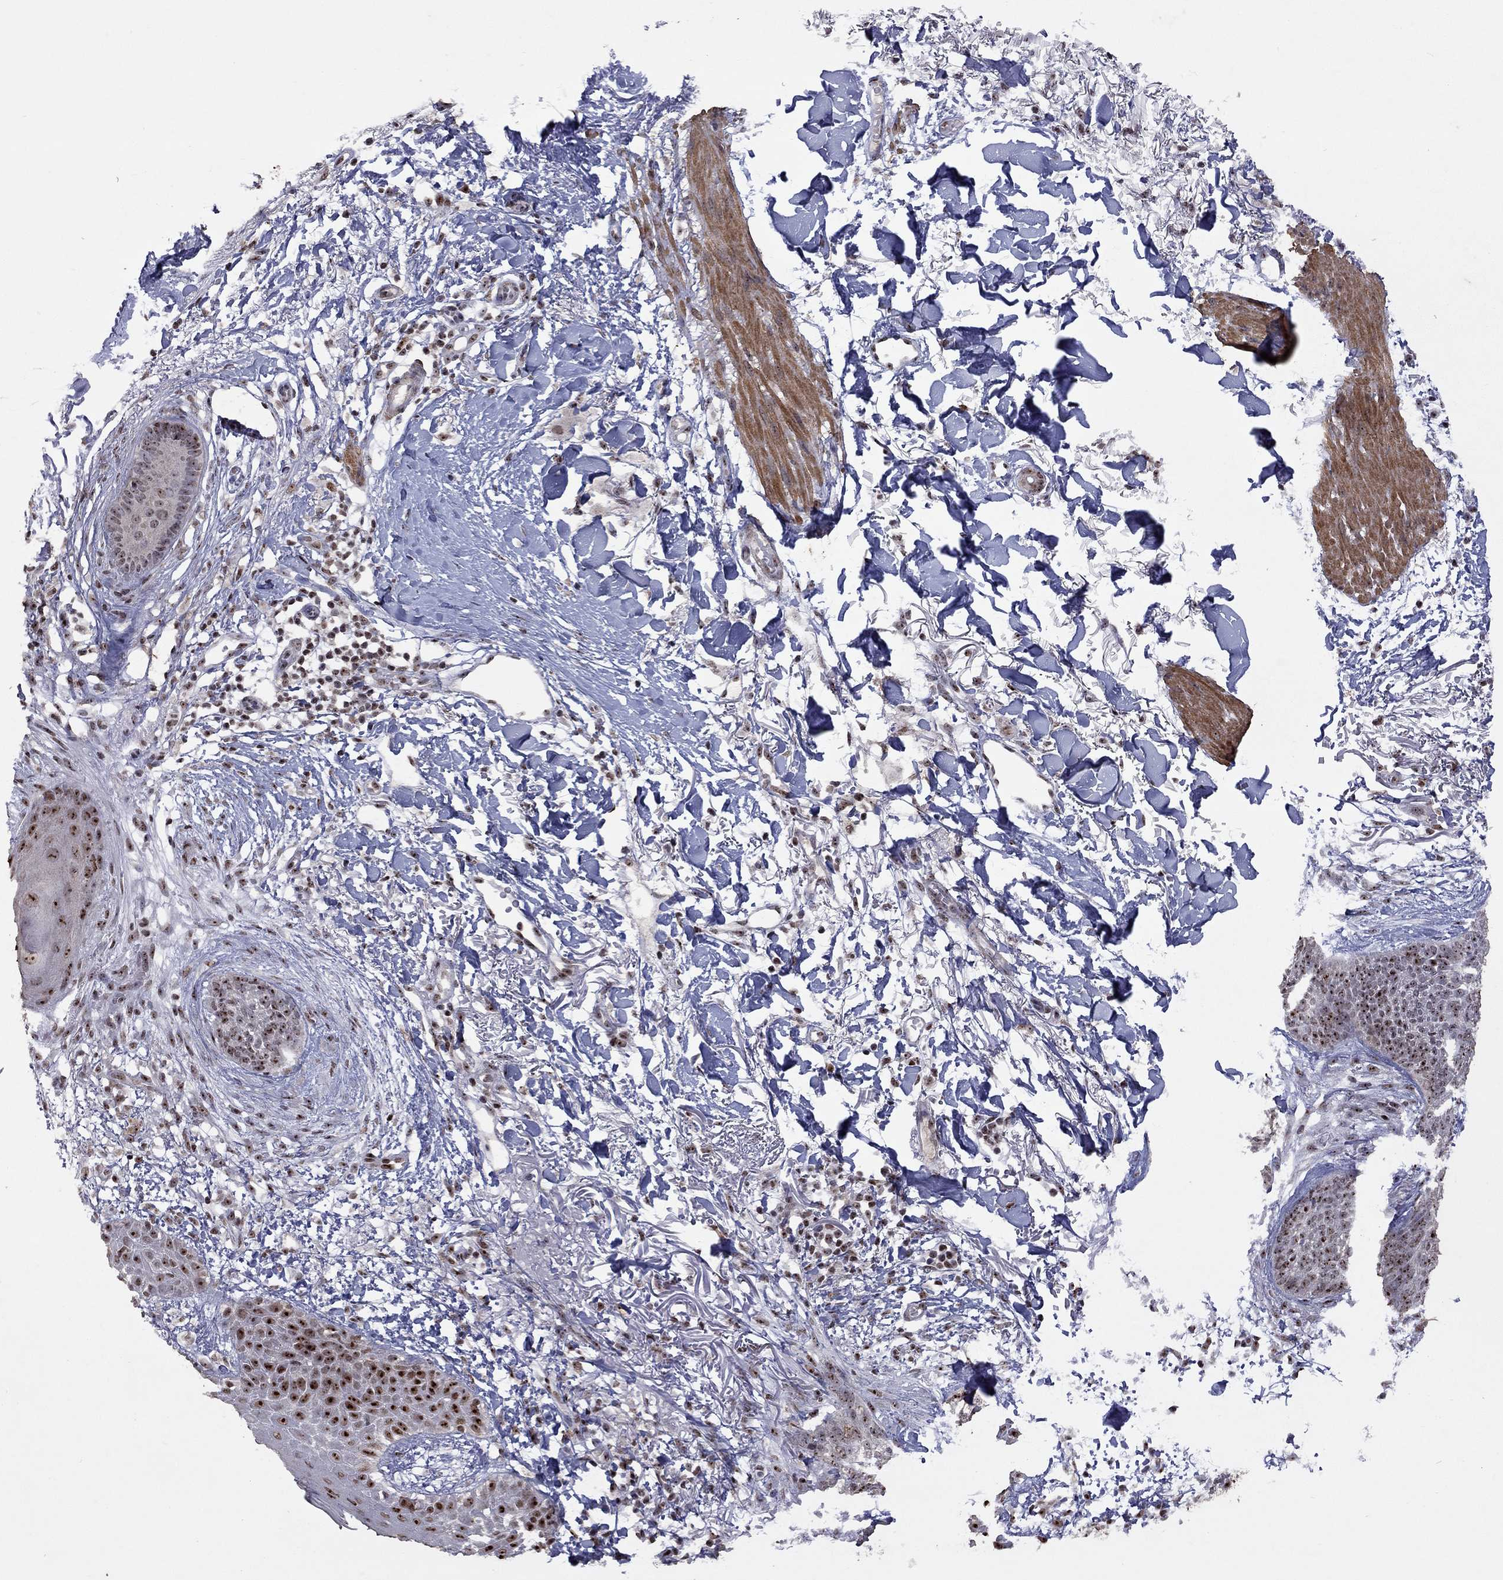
{"staining": {"intensity": "moderate", "quantity": ">75%", "location": "nuclear"}, "tissue": "skin cancer", "cell_type": "Tumor cells", "image_type": "cancer", "snomed": [{"axis": "morphology", "description": "Normal tissue, NOS"}, {"axis": "morphology", "description": "Basal cell carcinoma"}, {"axis": "topography", "description": "Skin"}], "caption": "Skin cancer stained for a protein shows moderate nuclear positivity in tumor cells. The staining was performed using DAB to visualize the protein expression in brown, while the nuclei were stained in blue with hematoxylin (Magnification: 20x).", "gene": "SPOUT1", "patient": {"sex": "male", "age": 84}}